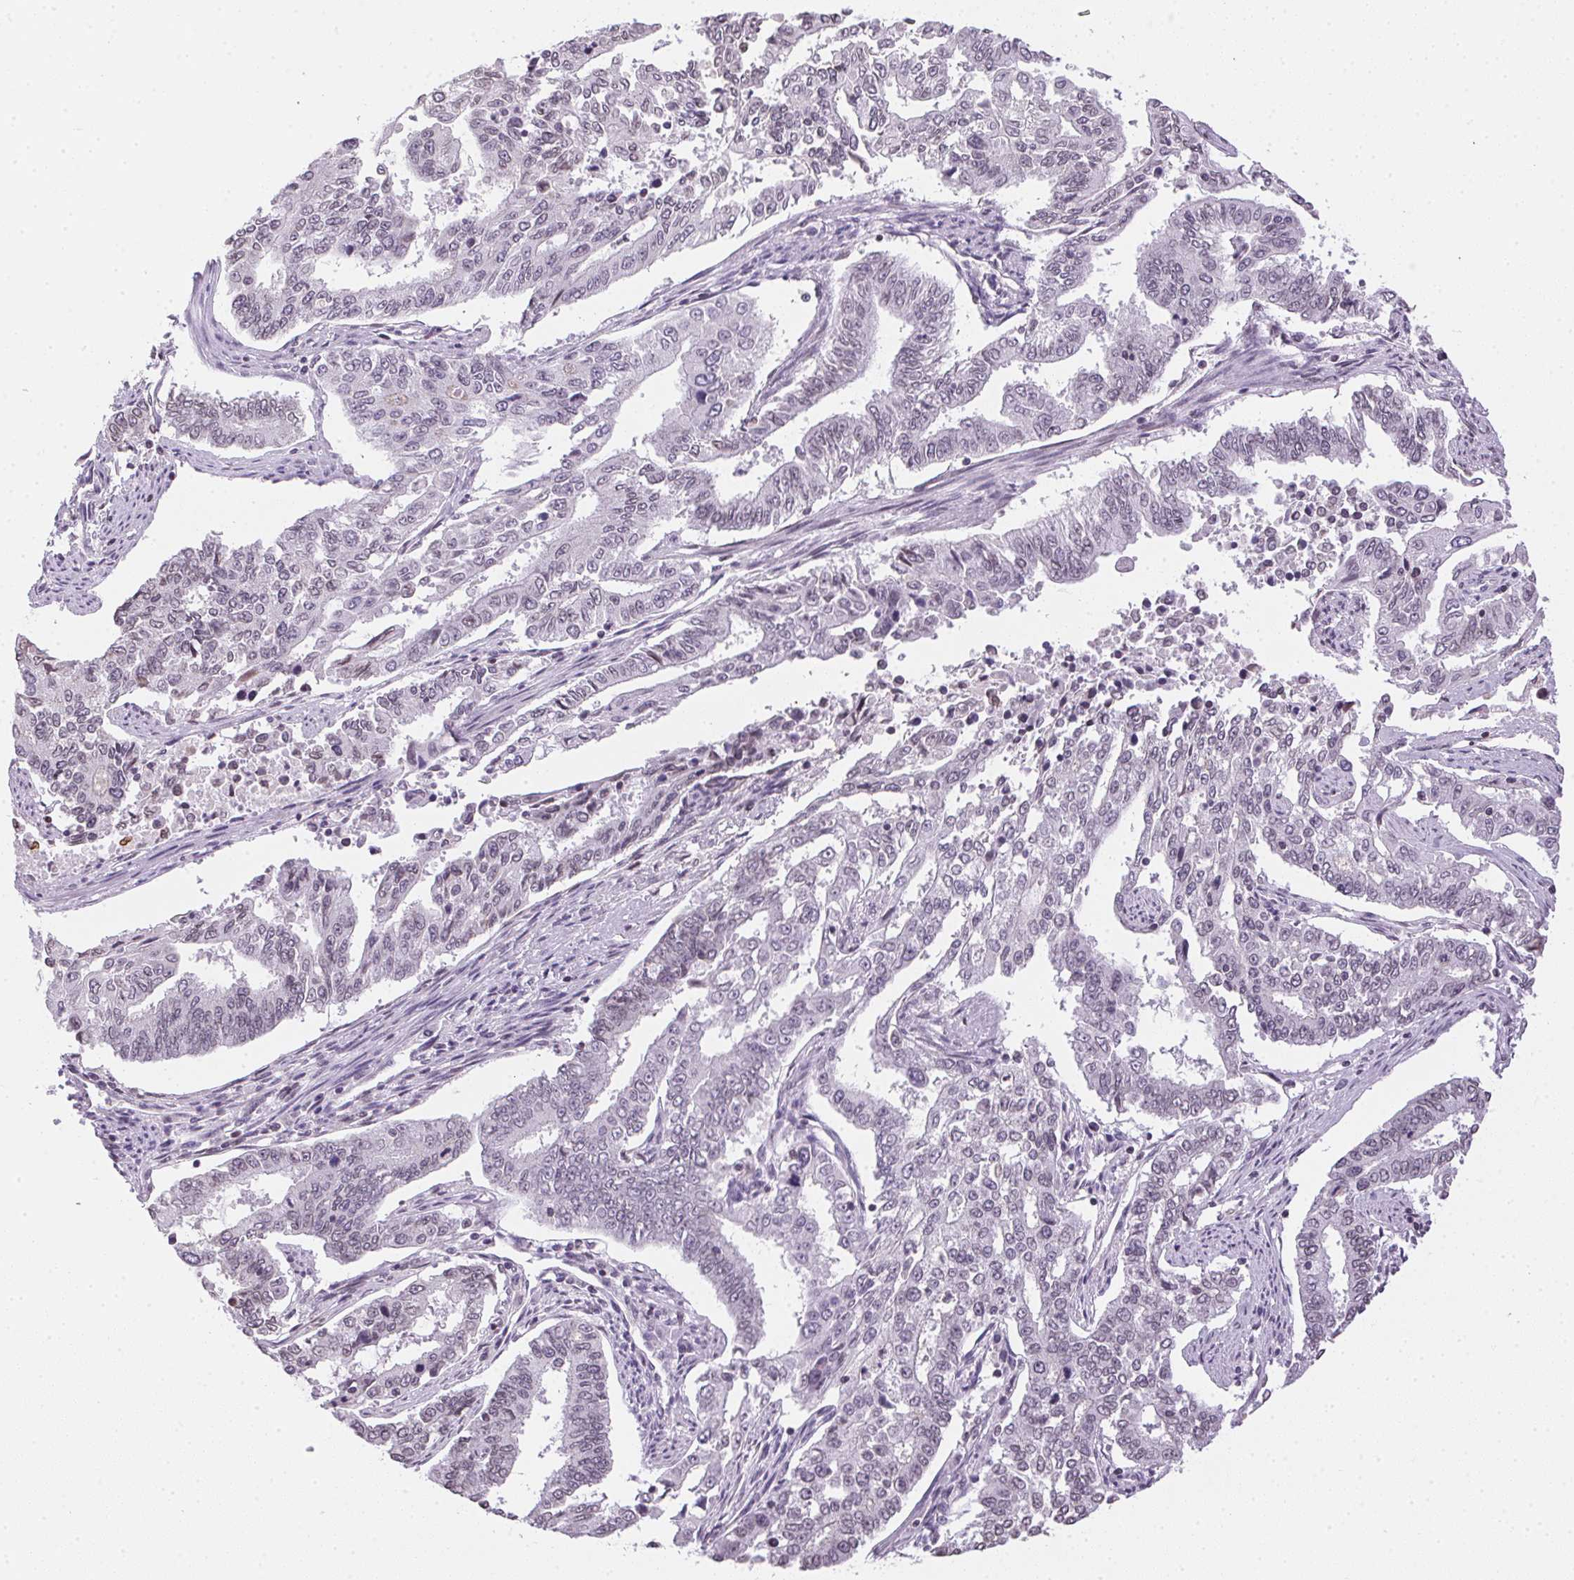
{"staining": {"intensity": "negative", "quantity": "none", "location": "none"}, "tissue": "endometrial cancer", "cell_type": "Tumor cells", "image_type": "cancer", "snomed": [{"axis": "morphology", "description": "Adenocarcinoma, NOS"}, {"axis": "topography", "description": "Uterus"}], "caption": "A histopathology image of endometrial adenocarcinoma stained for a protein demonstrates no brown staining in tumor cells.", "gene": "PRL", "patient": {"sex": "female", "age": 59}}